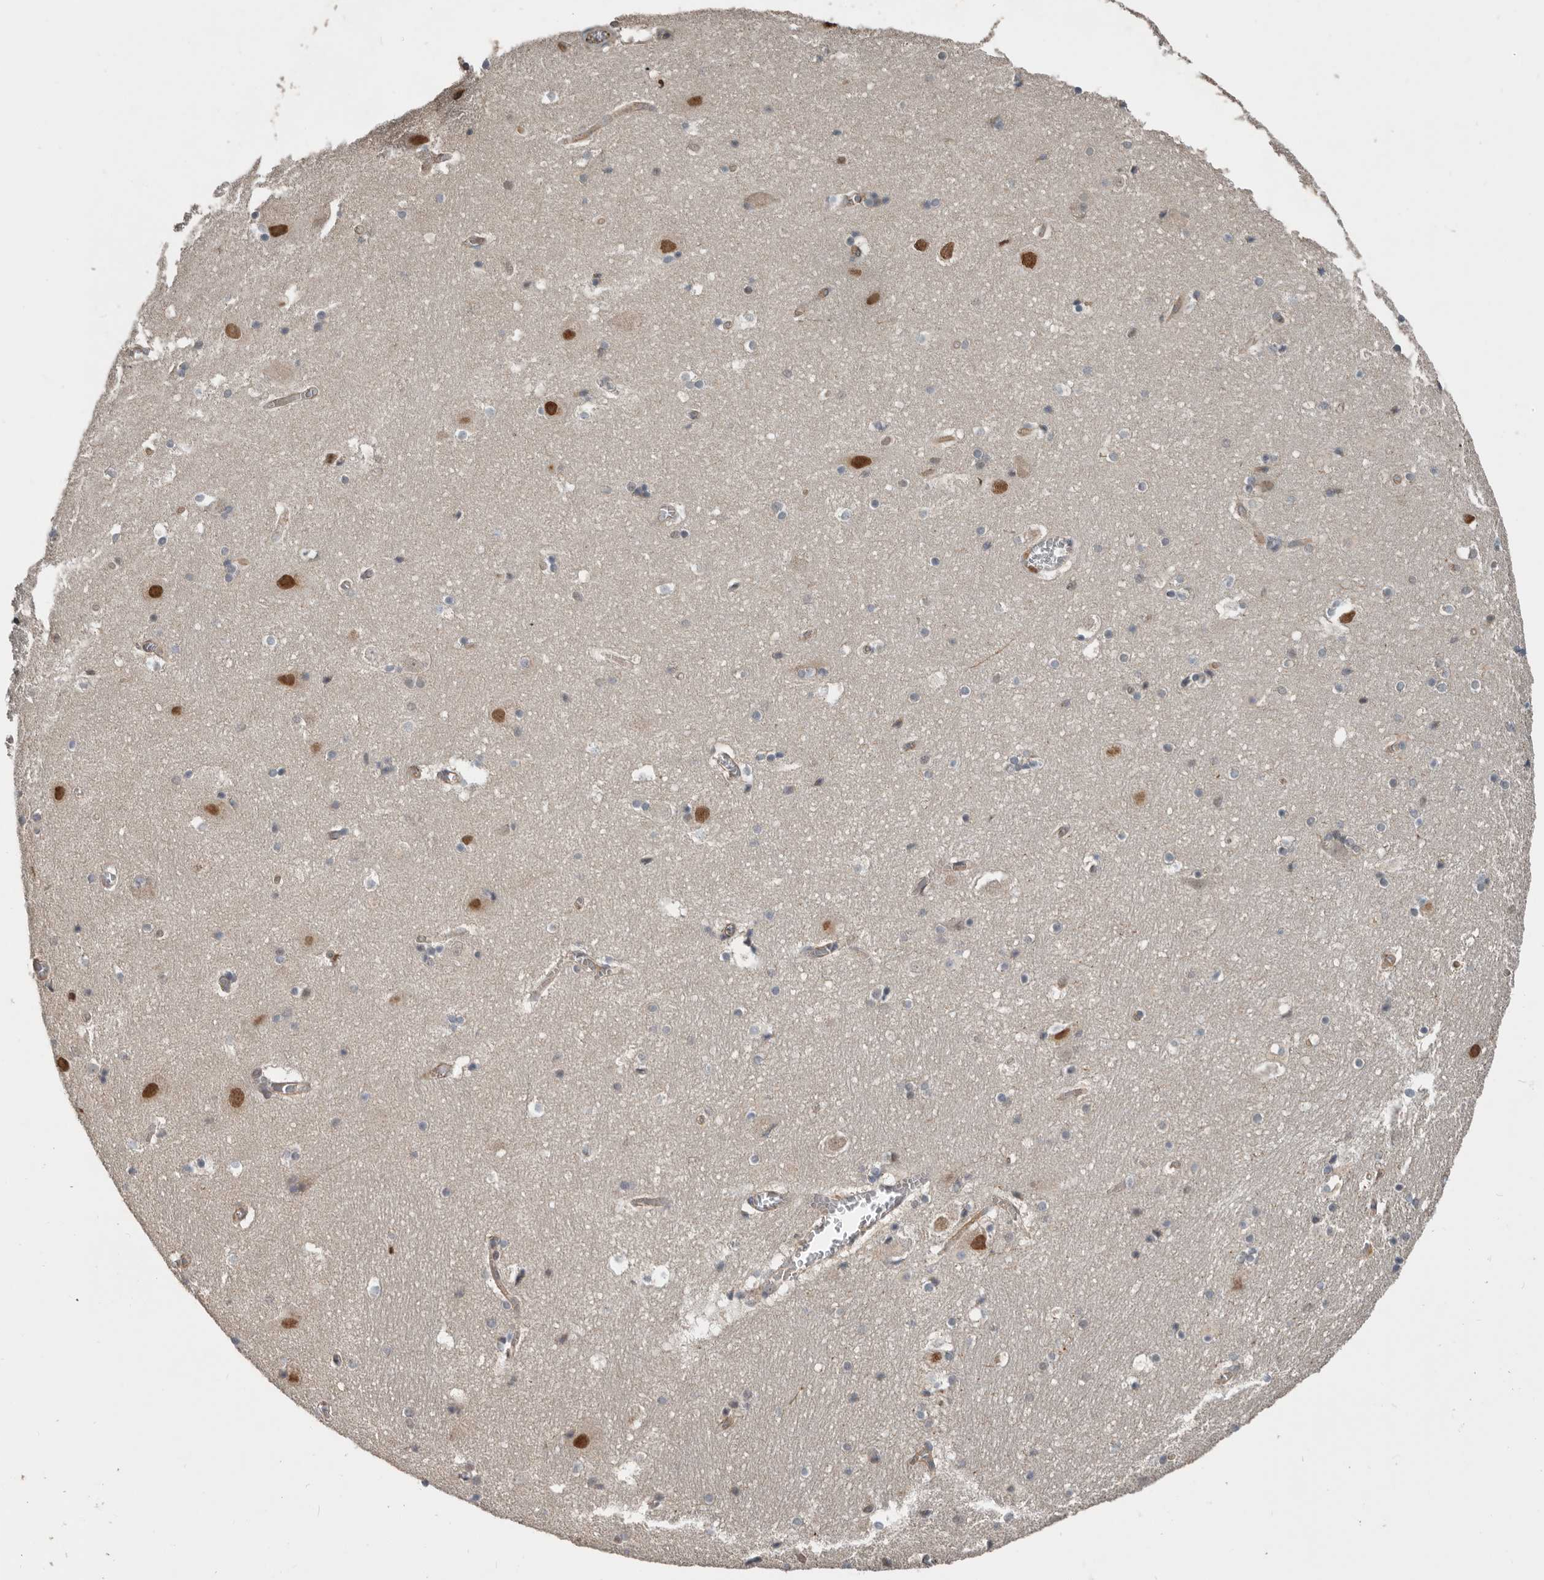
{"staining": {"intensity": "moderate", "quantity": "<25%", "location": "nuclear"}, "tissue": "hippocampus", "cell_type": "Glial cells", "image_type": "normal", "snomed": [{"axis": "morphology", "description": "Normal tissue, NOS"}, {"axis": "topography", "description": "Hippocampus"}], "caption": "DAB immunohistochemical staining of unremarkable human hippocampus displays moderate nuclear protein positivity in approximately <25% of glial cells.", "gene": "YOD1", "patient": {"sex": "male", "age": 45}}